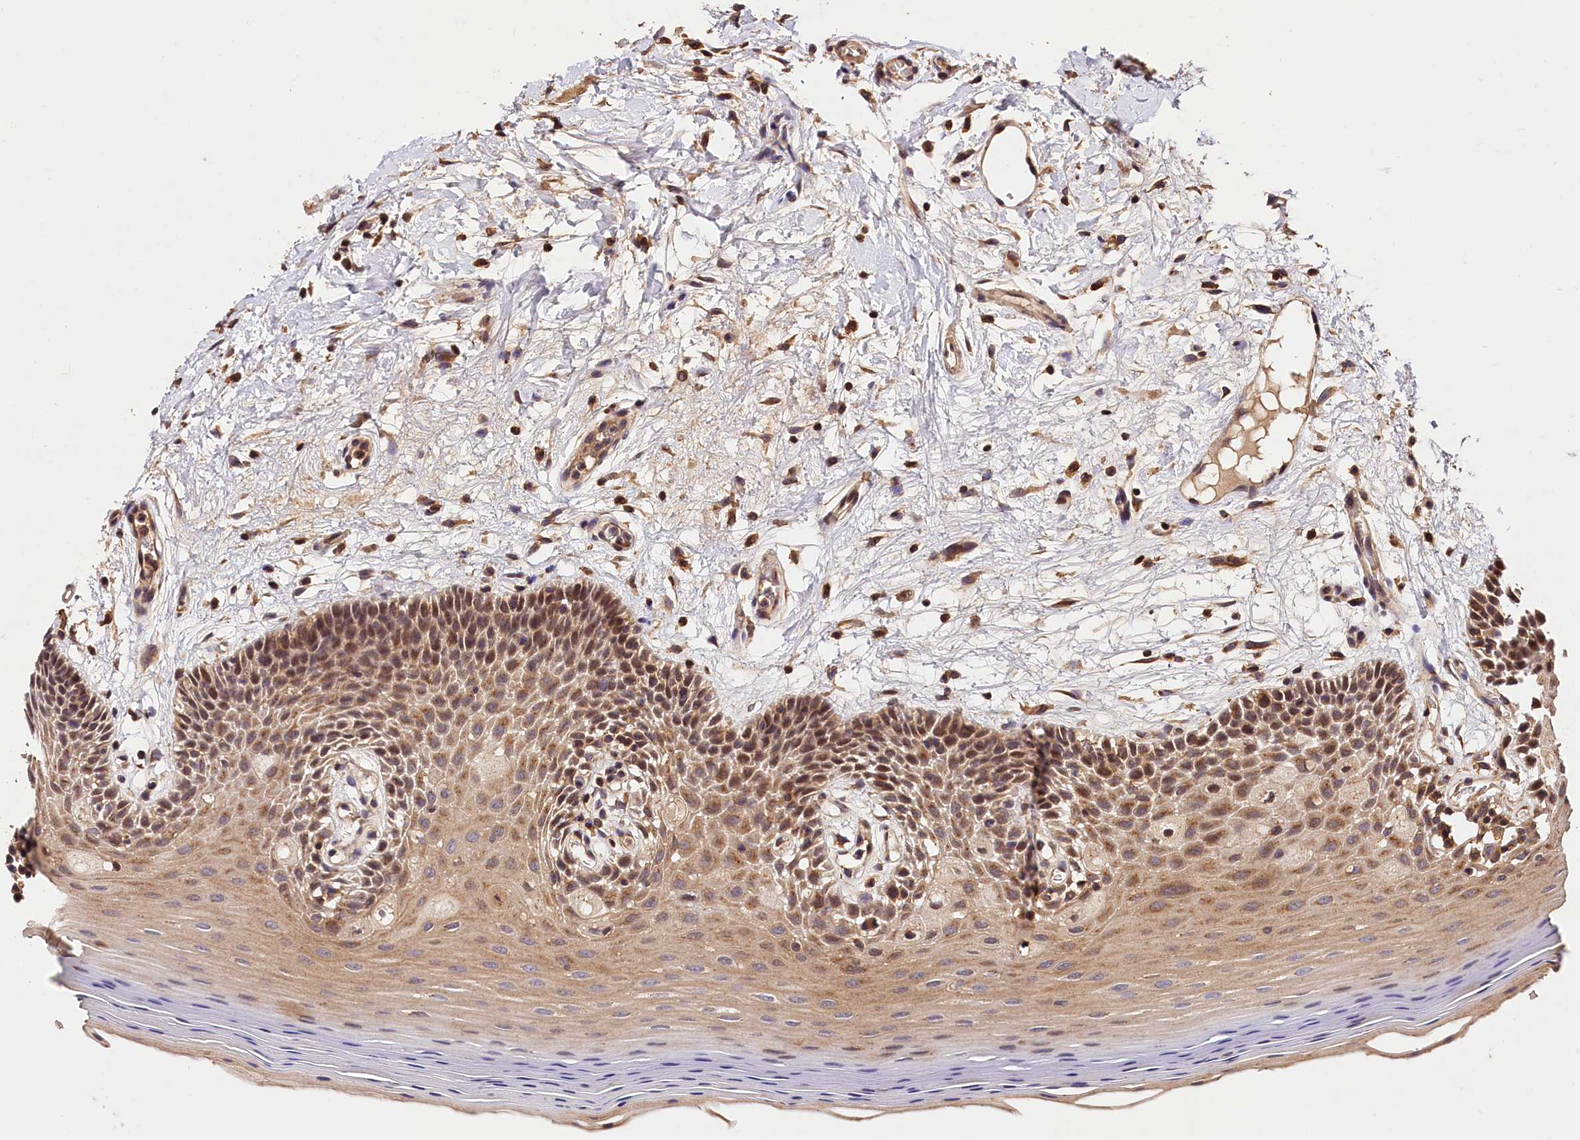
{"staining": {"intensity": "moderate", "quantity": ">75%", "location": "cytoplasmic/membranous,nuclear"}, "tissue": "oral mucosa", "cell_type": "Squamous epithelial cells", "image_type": "normal", "snomed": [{"axis": "morphology", "description": "Normal tissue, NOS"}, {"axis": "topography", "description": "Oral tissue"}, {"axis": "topography", "description": "Tounge, NOS"}], "caption": "Squamous epithelial cells show medium levels of moderate cytoplasmic/membranous,nuclear expression in approximately >75% of cells in benign human oral mucosa. (Stains: DAB (3,3'-diaminobenzidine) in brown, nuclei in blue, Microscopy: brightfield microscopy at high magnification).", "gene": "KPTN", "patient": {"sex": "male", "age": 47}}